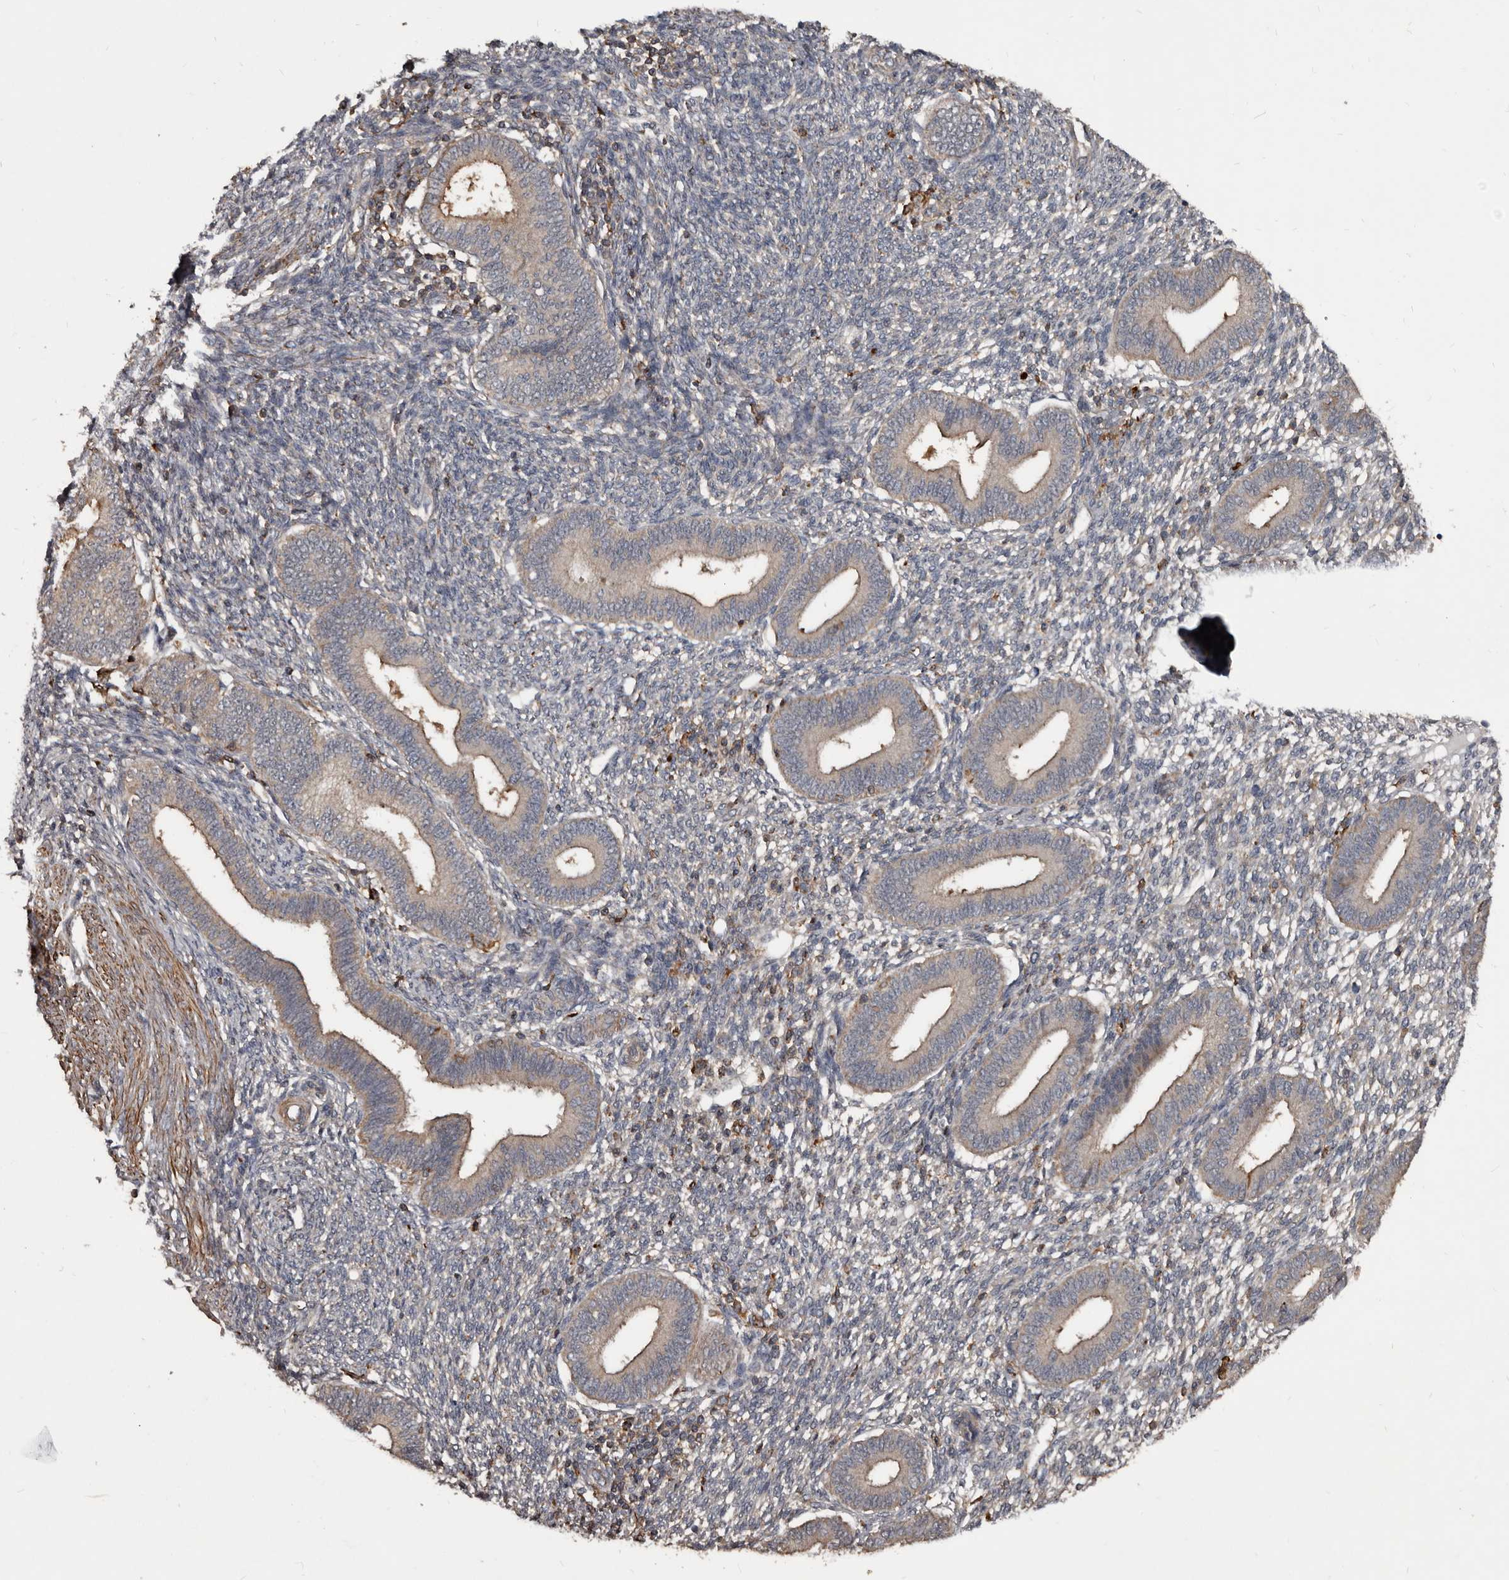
{"staining": {"intensity": "negative", "quantity": "none", "location": "none"}, "tissue": "endometrium", "cell_type": "Cells in endometrial stroma", "image_type": "normal", "snomed": [{"axis": "morphology", "description": "Normal tissue, NOS"}, {"axis": "topography", "description": "Endometrium"}], "caption": "IHC image of normal endometrium stained for a protein (brown), which reveals no expression in cells in endometrial stroma. (Stains: DAB (3,3'-diaminobenzidine) IHC with hematoxylin counter stain, Microscopy: brightfield microscopy at high magnification).", "gene": "GREB1", "patient": {"sex": "female", "age": 46}}